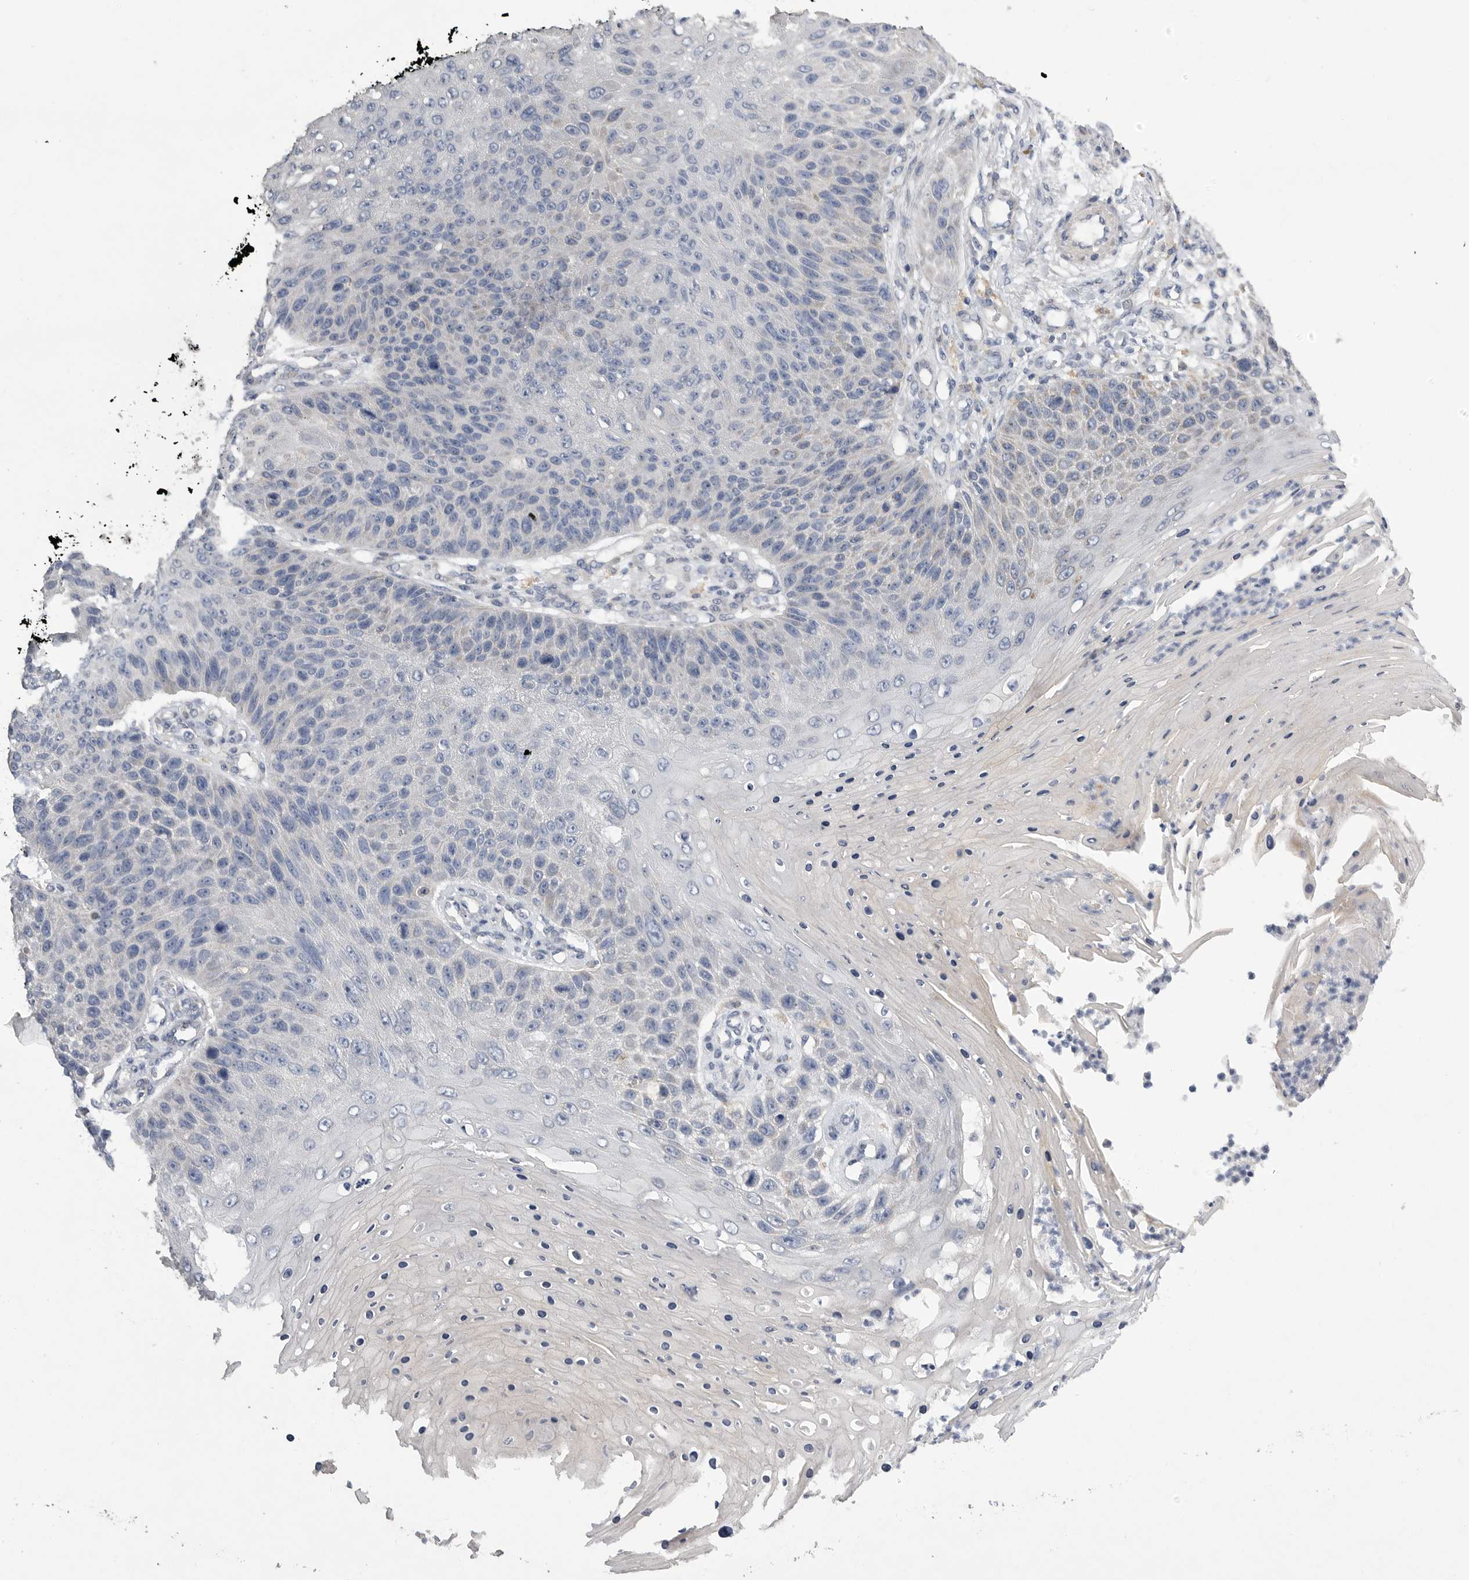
{"staining": {"intensity": "weak", "quantity": "<25%", "location": "cytoplasmic/membranous"}, "tissue": "skin cancer", "cell_type": "Tumor cells", "image_type": "cancer", "snomed": [{"axis": "morphology", "description": "Squamous cell carcinoma, NOS"}, {"axis": "topography", "description": "Skin"}], "caption": "High power microscopy histopathology image of an immunohistochemistry (IHC) image of skin squamous cell carcinoma, revealing no significant expression in tumor cells. (IHC, brightfield microscopy, high magnification).", "gene": "EDEM3", "patient": {"sex": "female", "age": 88}}